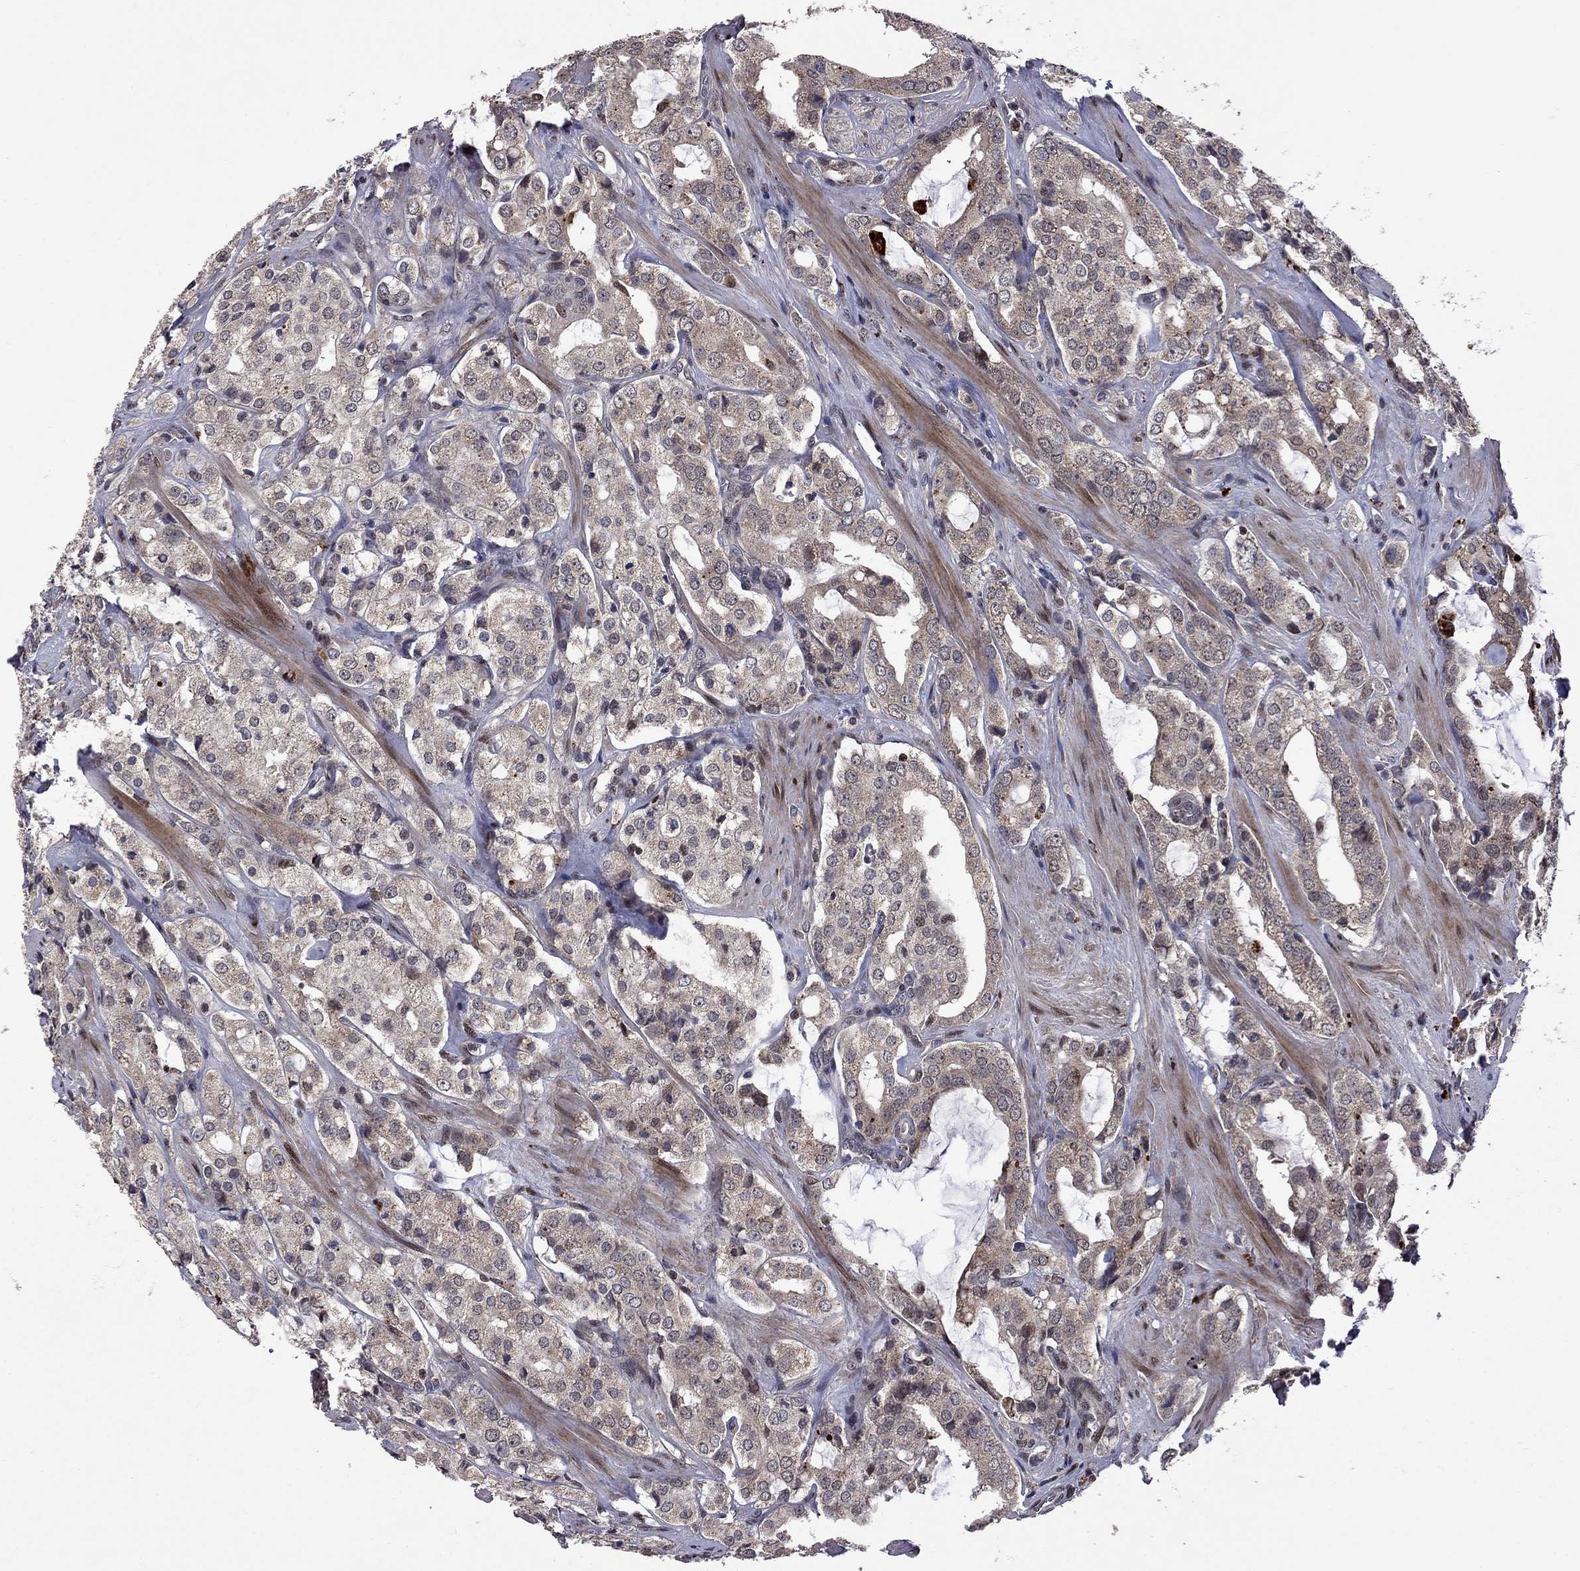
{"staining": {"intensity": "weak", "quantity": "25%-75%", "location": "cytoplasmic/membranous"}, "tissue": "prostate cancer", "cell_type": "Tumor cells", "image_type": "cancer", "snomed": [{"axis": "morphology", "description": "Adenocarcinoma, NOS"}, {"axis": "topography", "description": "Prostate"}], "caption": "Human prostate cancer (adenocarcinoma) stained with a protein marker displays weak staining in tumor cells.", "gene": "IPP", "patient": {"sex": "male", "age": 66}}